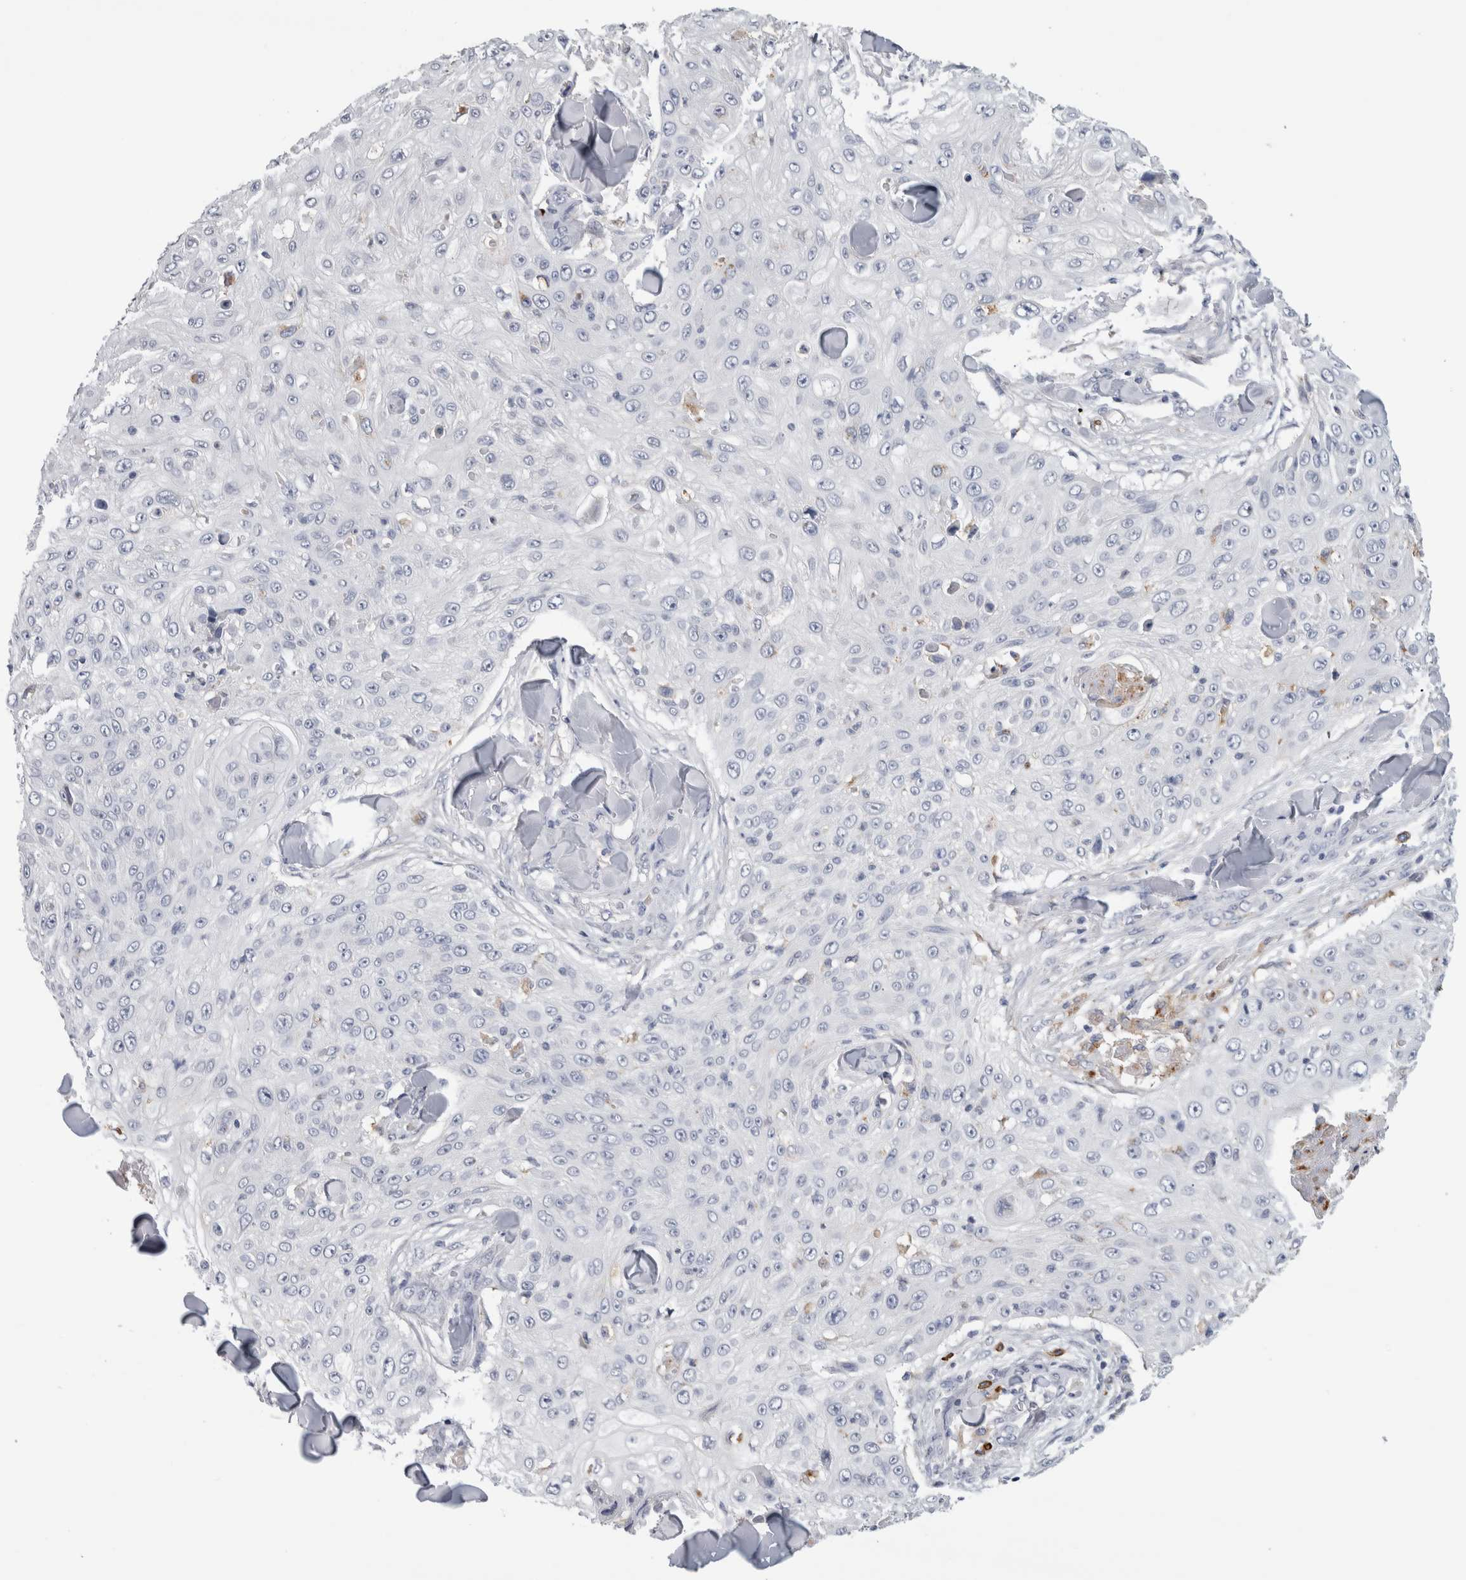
{"staining": {"intensity": "negative", "quantity": "none", "location": "none"}, "tissue": "skin cancer", "cell_type": "Tumor cells", "image_type": "cancer", "snomed": [{"axis": "morphology", "description": "Squamous cell carcinoma, NOS"}, {"axis": "topography", "description": "Skin"}], "caption": "DAB immunohistochemical staining of skin cancer exhibits no significant expression in tumor cells.", "gene": "CD63", "patient": {"sex": "male", "age": 86}}